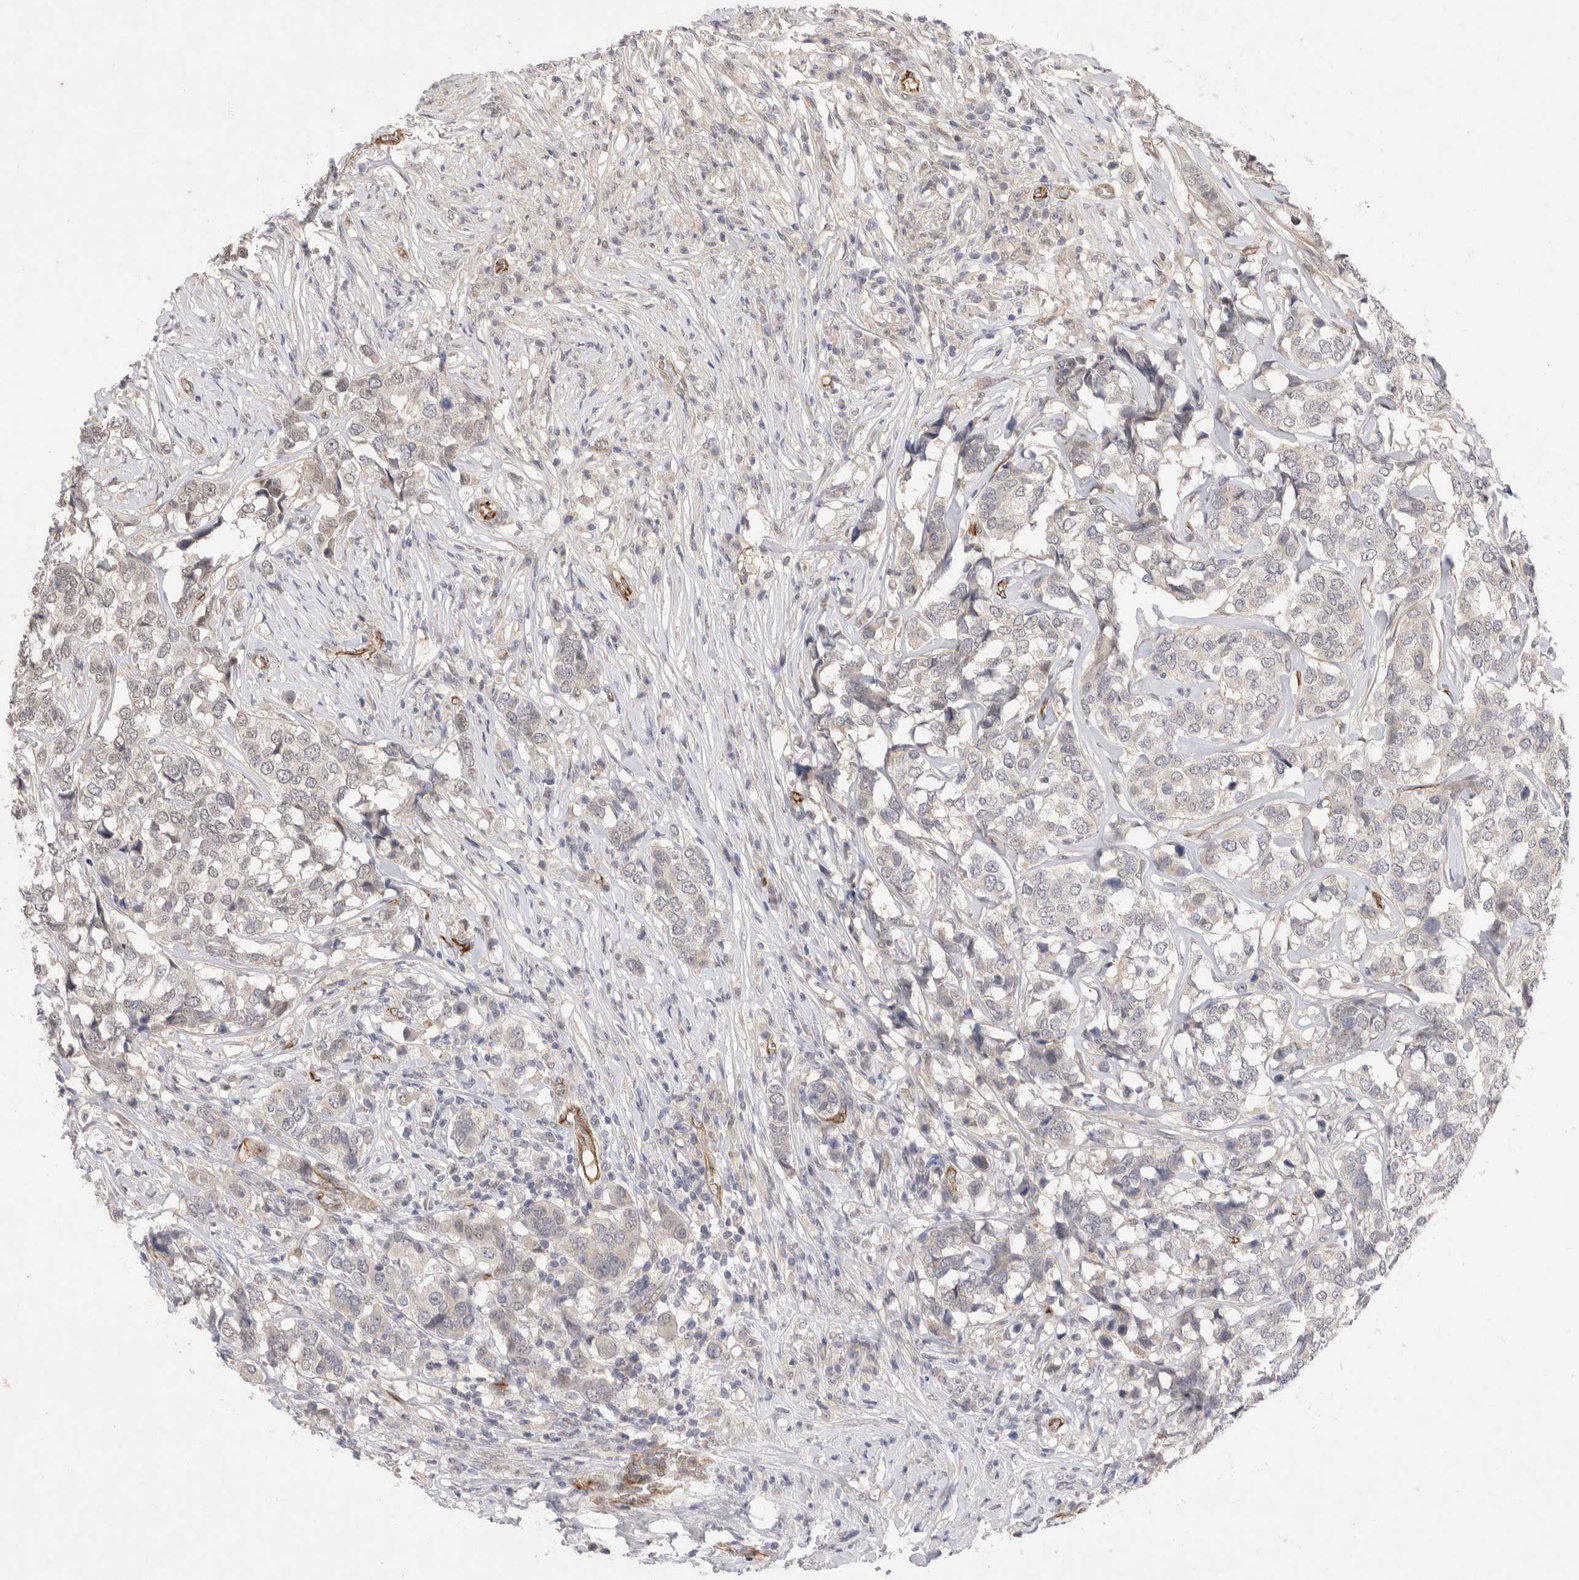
{"staining": {"intensity": "negative", "quantity": "none", "location": "none"}, "tissue": "breast cancer", "cell_type": "Tumor cells", "image_type": "cancer", "snomed": [{"axis": "morphology", "description": "Lobular carcinoma"}, {"axis": "topography", "description": "Breast"}], "caption": "Tumor cells show no significant protein positivity in breast cancer.", "gene": "ZNF704", "patient": {"sex": "female", "age": 59}}